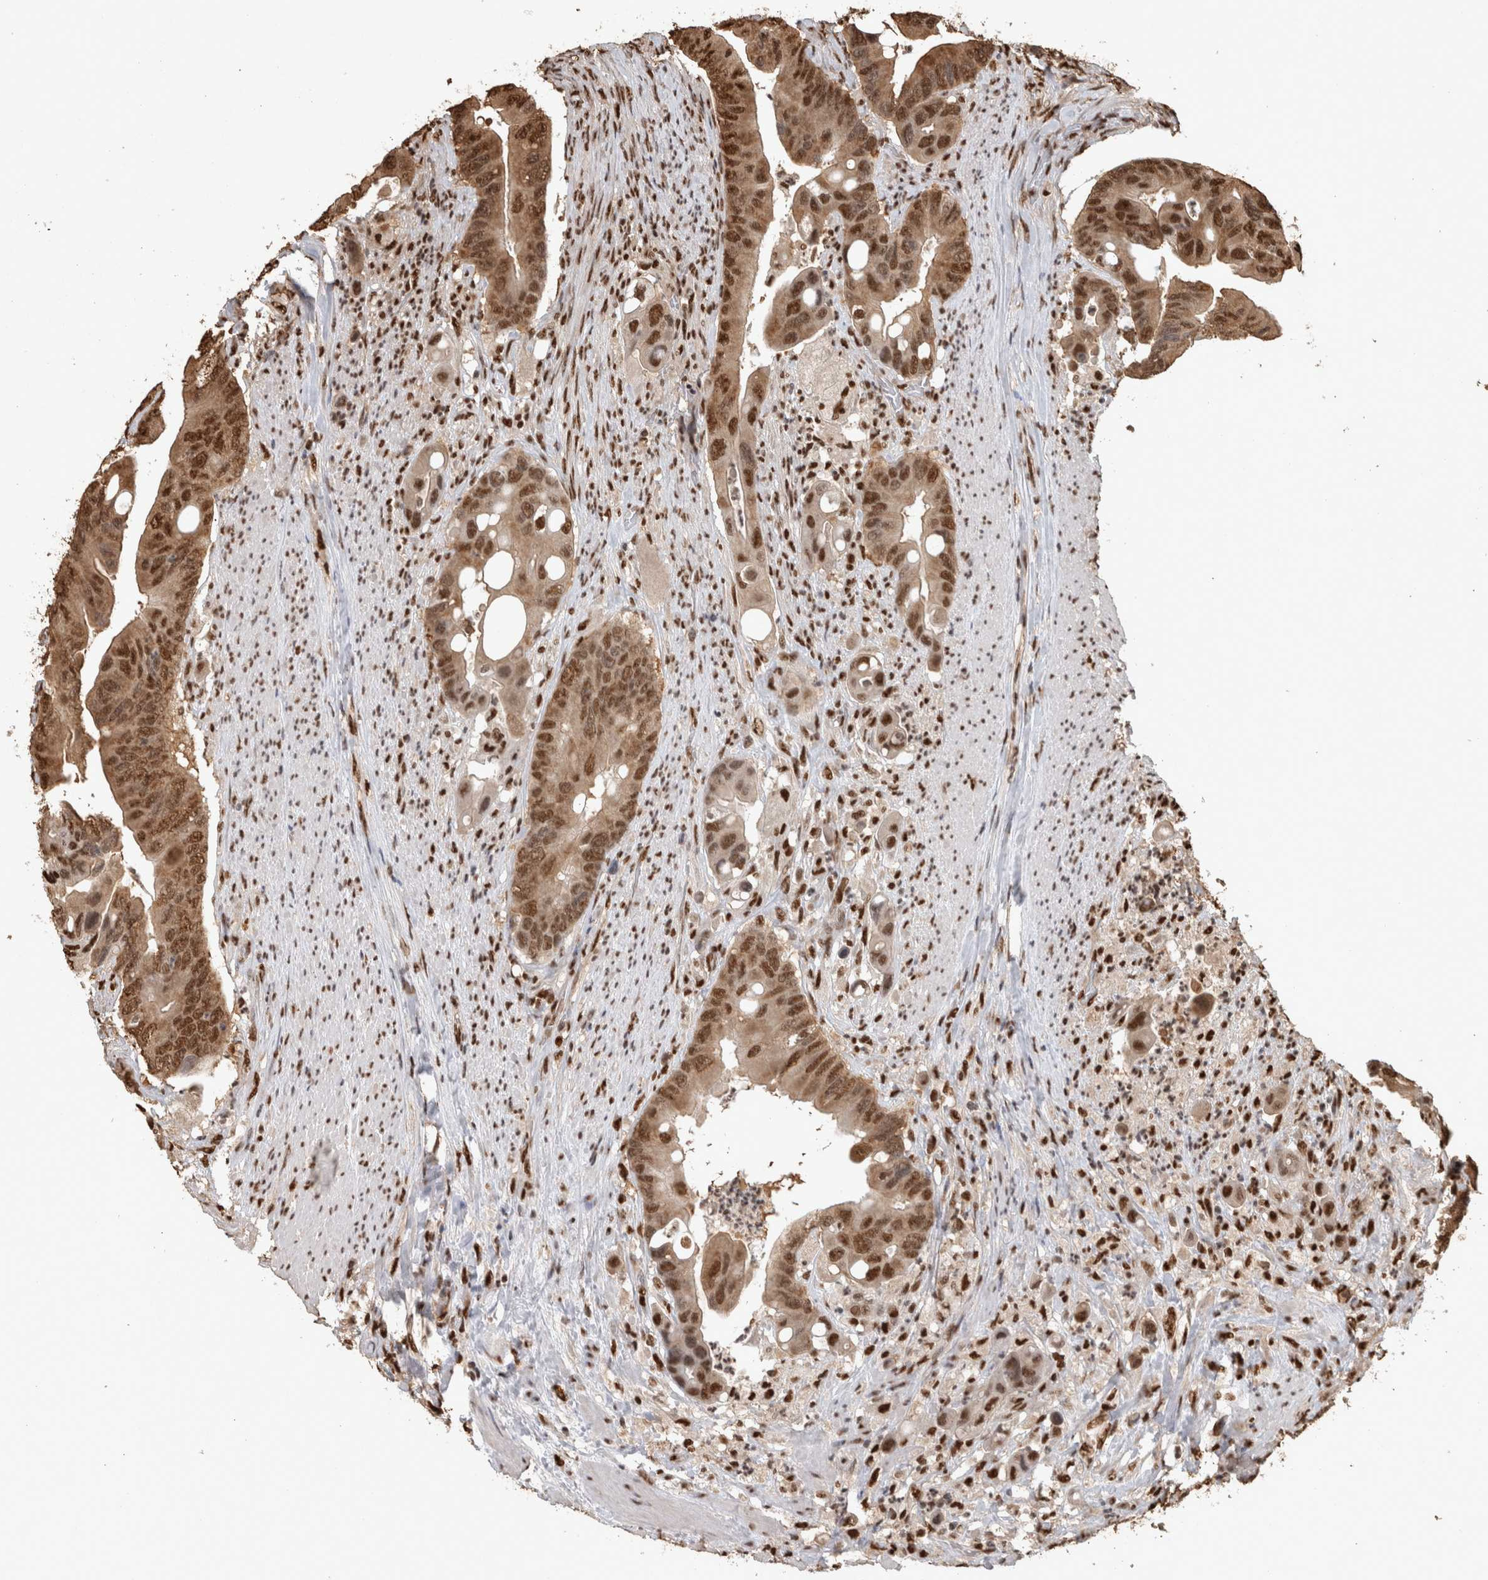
{"staining": {"intensity": "moderate", "quantity": ">75%", "location": "nuclear"}, "tissue": "colorectal cancer", "cell_type": "Tumor cells", "image_type": "cancer", "snomed": [{"axis": "morphology", "description": "Adenocarcinoma, NOS"}, {"axis": "topography", "description": "Rectum"}], "caption": "Immunohistochemical staining of human colorectal cancer reveals medium levels of moderate nuclear protein staining in about >75% of tumor cells. (DAB (3,3'-diaminobenzidine) IHC with brightfield microscopy, high magnification).", "gene": "RAD50", "patient": {"sex": "female", "age": 57}}